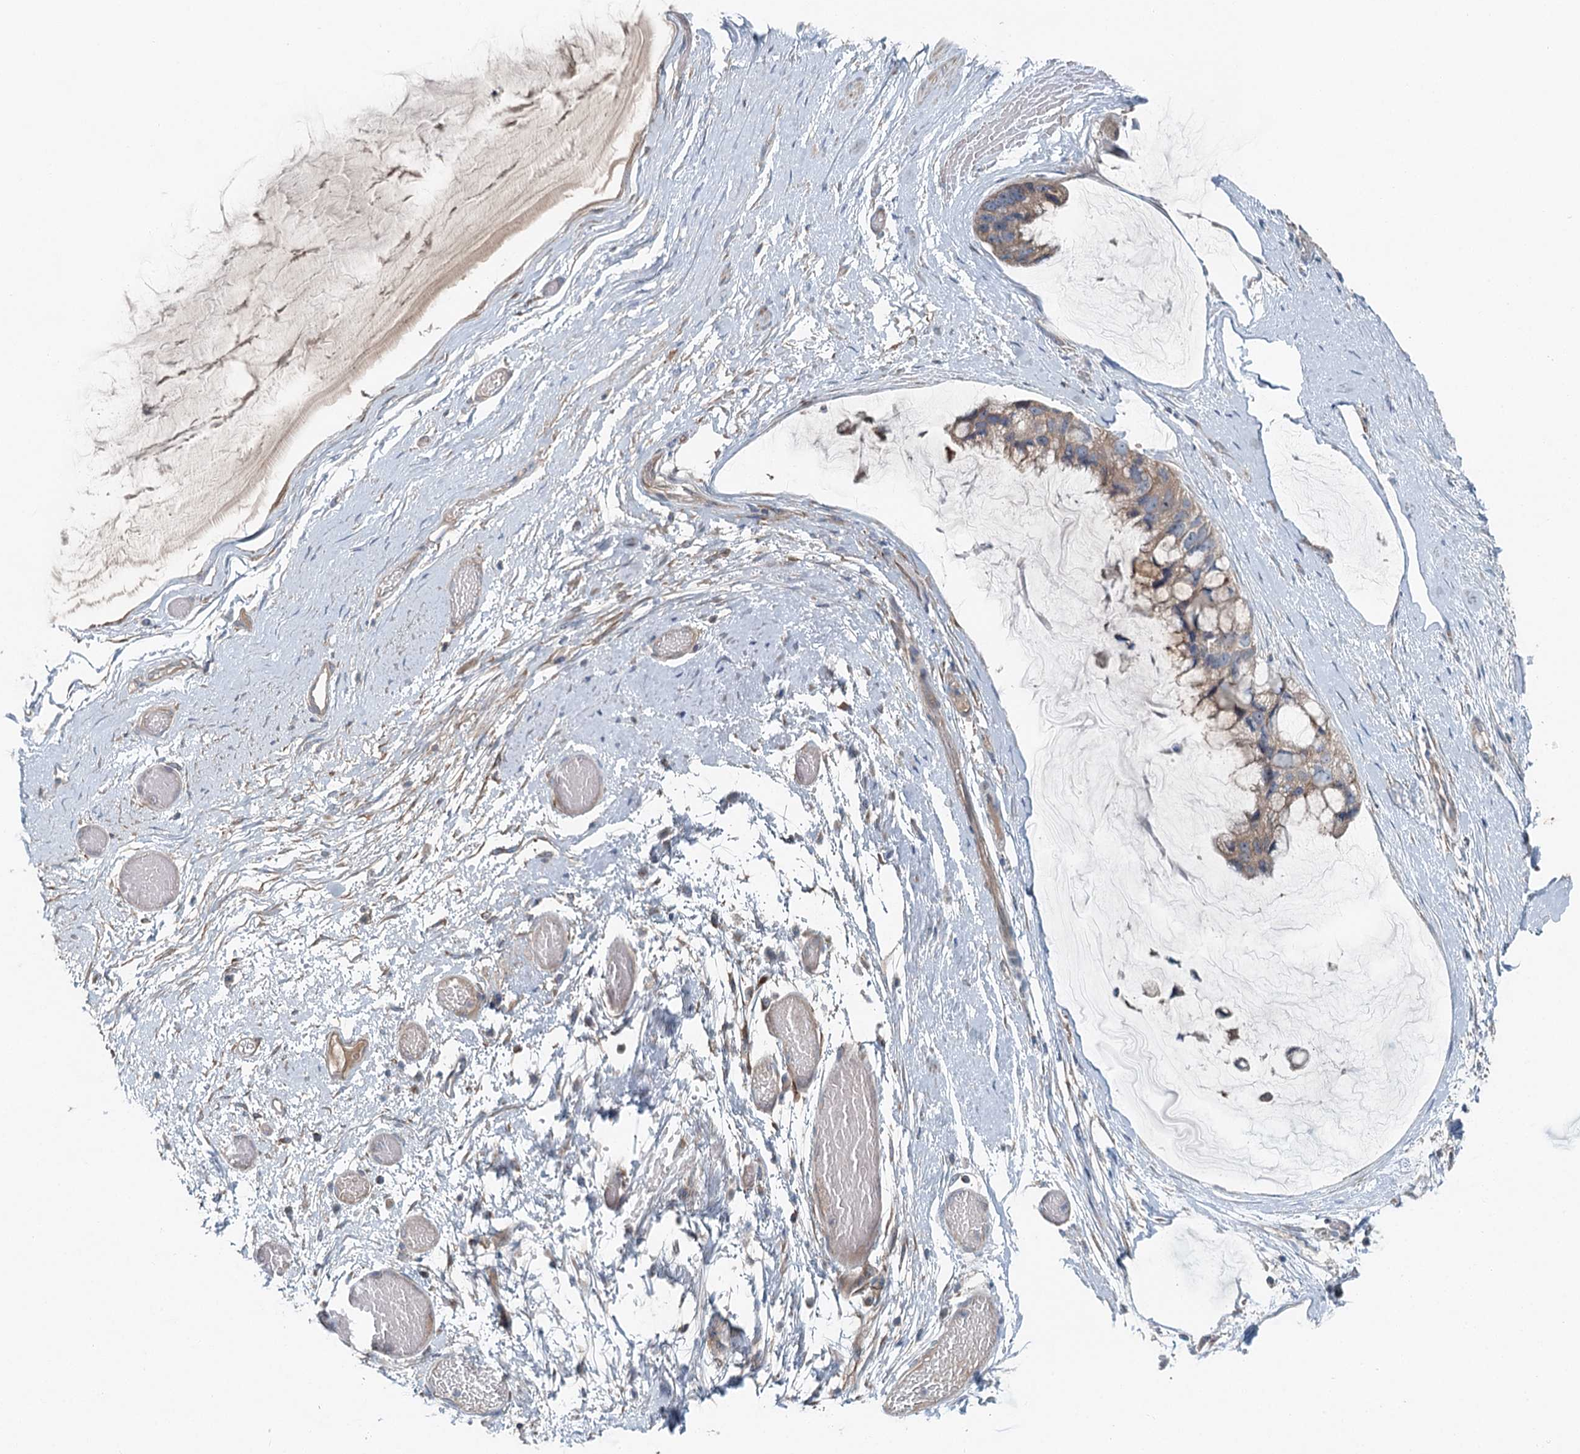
{"staining": {"intensity": "moderate", "quantity": ">75%", "location": "cytoplasmic/membranous"}, "tissue": "ovarian cancer", "cell_type": "Tumor cells", "image_type": "cancer", "snomed": [{"axis": "morphology", "description": "Cystadenocarcinoma, mucinous, NOS"}, {"axis": "topography", "description": "Ovary"}], "caption": "DAB immunohistochemical staining of mucinous cystadenocarcinoma (ovarian) exhibits moderate cytoplasmic/membranous protein expression in approximately >75% of tumor cells.", "gene": "CHCHD5", "patient": {"sex": "female", "age": 39}}